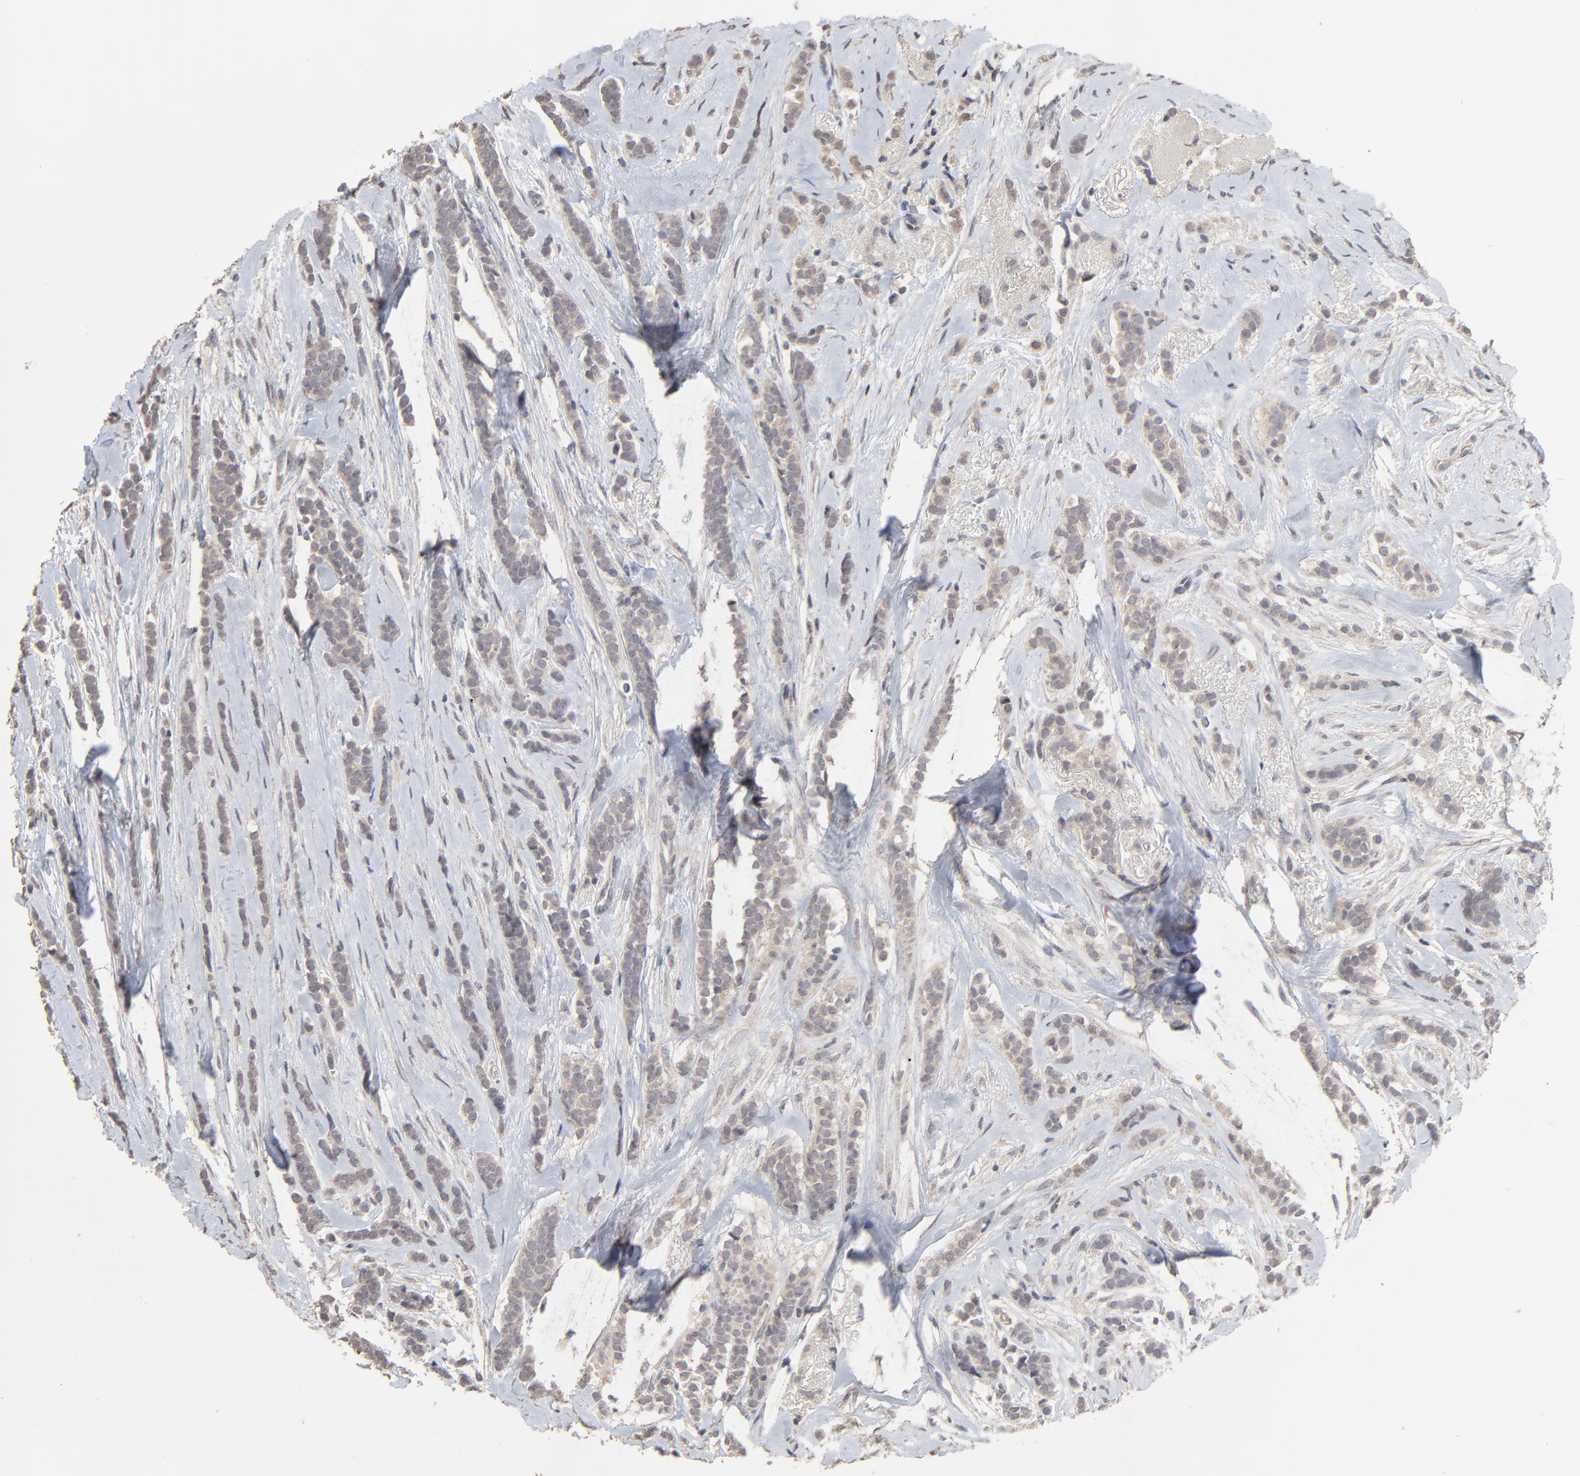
{"staining": {"intensity": "weak", "quantity": ">75%", "location": "cytoplasmic/membranous"}, "tissue": "breast cancer", "cell_type": "Tumor cells", "image_type": "cancer", "snomed": [{"axis": "morphology", "description": "Lobular carcinoma"}, {"axis": "topography", "description": "Breast"}], "caption": "Immunohistochemical staining of breast cancer (lobular carcinoma) exhibits low levels of weak cytoplasmic/membranous protein positivity in approximately >75% of tumor cells.", "gene": "VPREB3", "patient": {"sex": "female", "age": 56}}